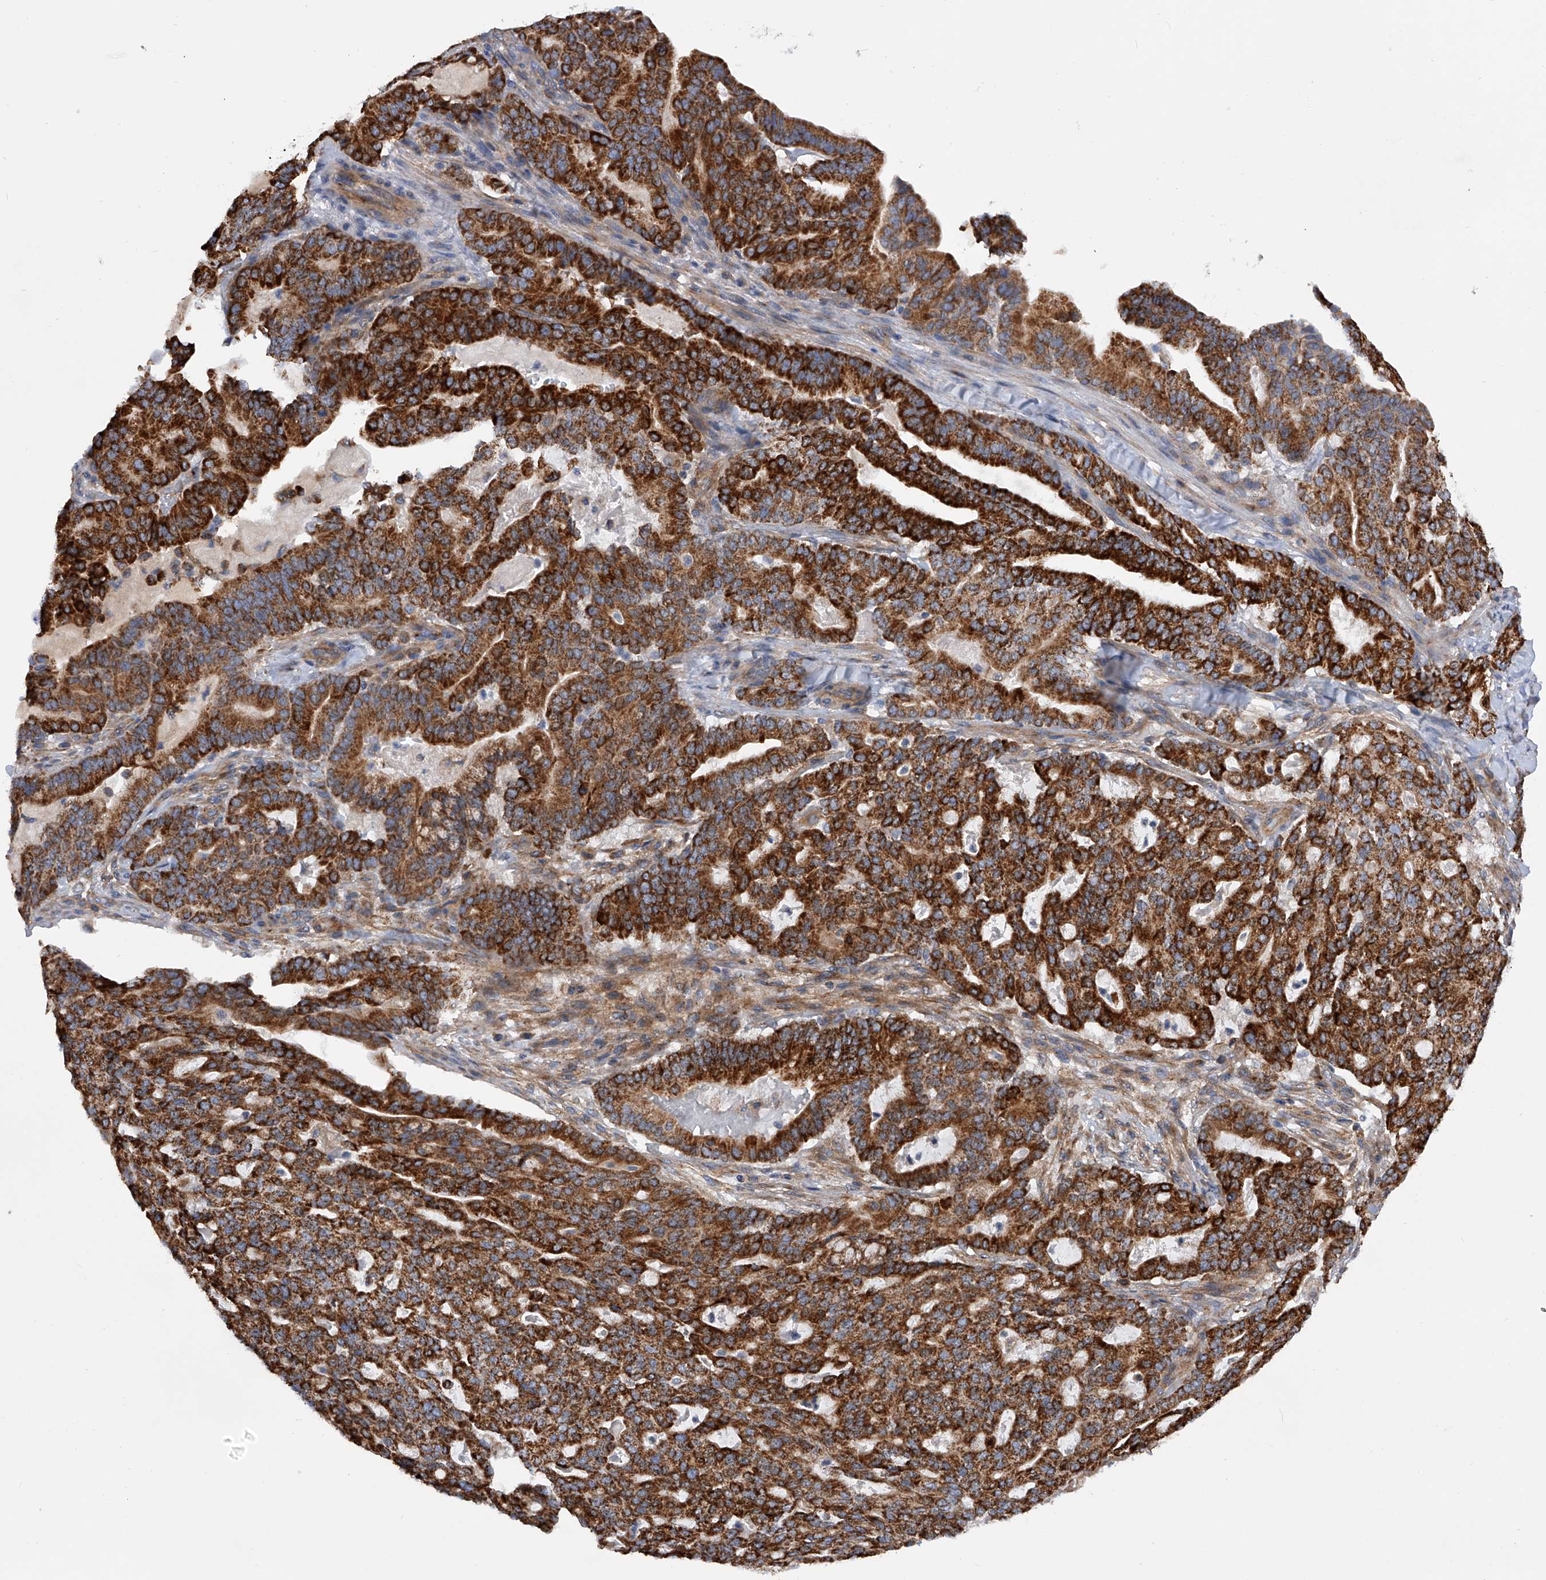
{"staining": {"intensity": "strong", "quantity": ">75%", "location": "cytoplasmic/membranous"}, "tissue": "pancreatic cancer", "cell_type": "Tumor cells", "image_type": "cancer", "snomed": [{"axis": "morphology", "description": "Adenocarcinoma, NOS"}, {"axis": "topography", "description": "Pancreas"}], "caption": "Immunohistochemistry of human pancreatic cancer exhibits high levels of strong cytoplasmic/membranous positivity in approximately >75% of tumor cells.", "gene": "PDSS2", "patient": {"sex": "male", "age": 63}}